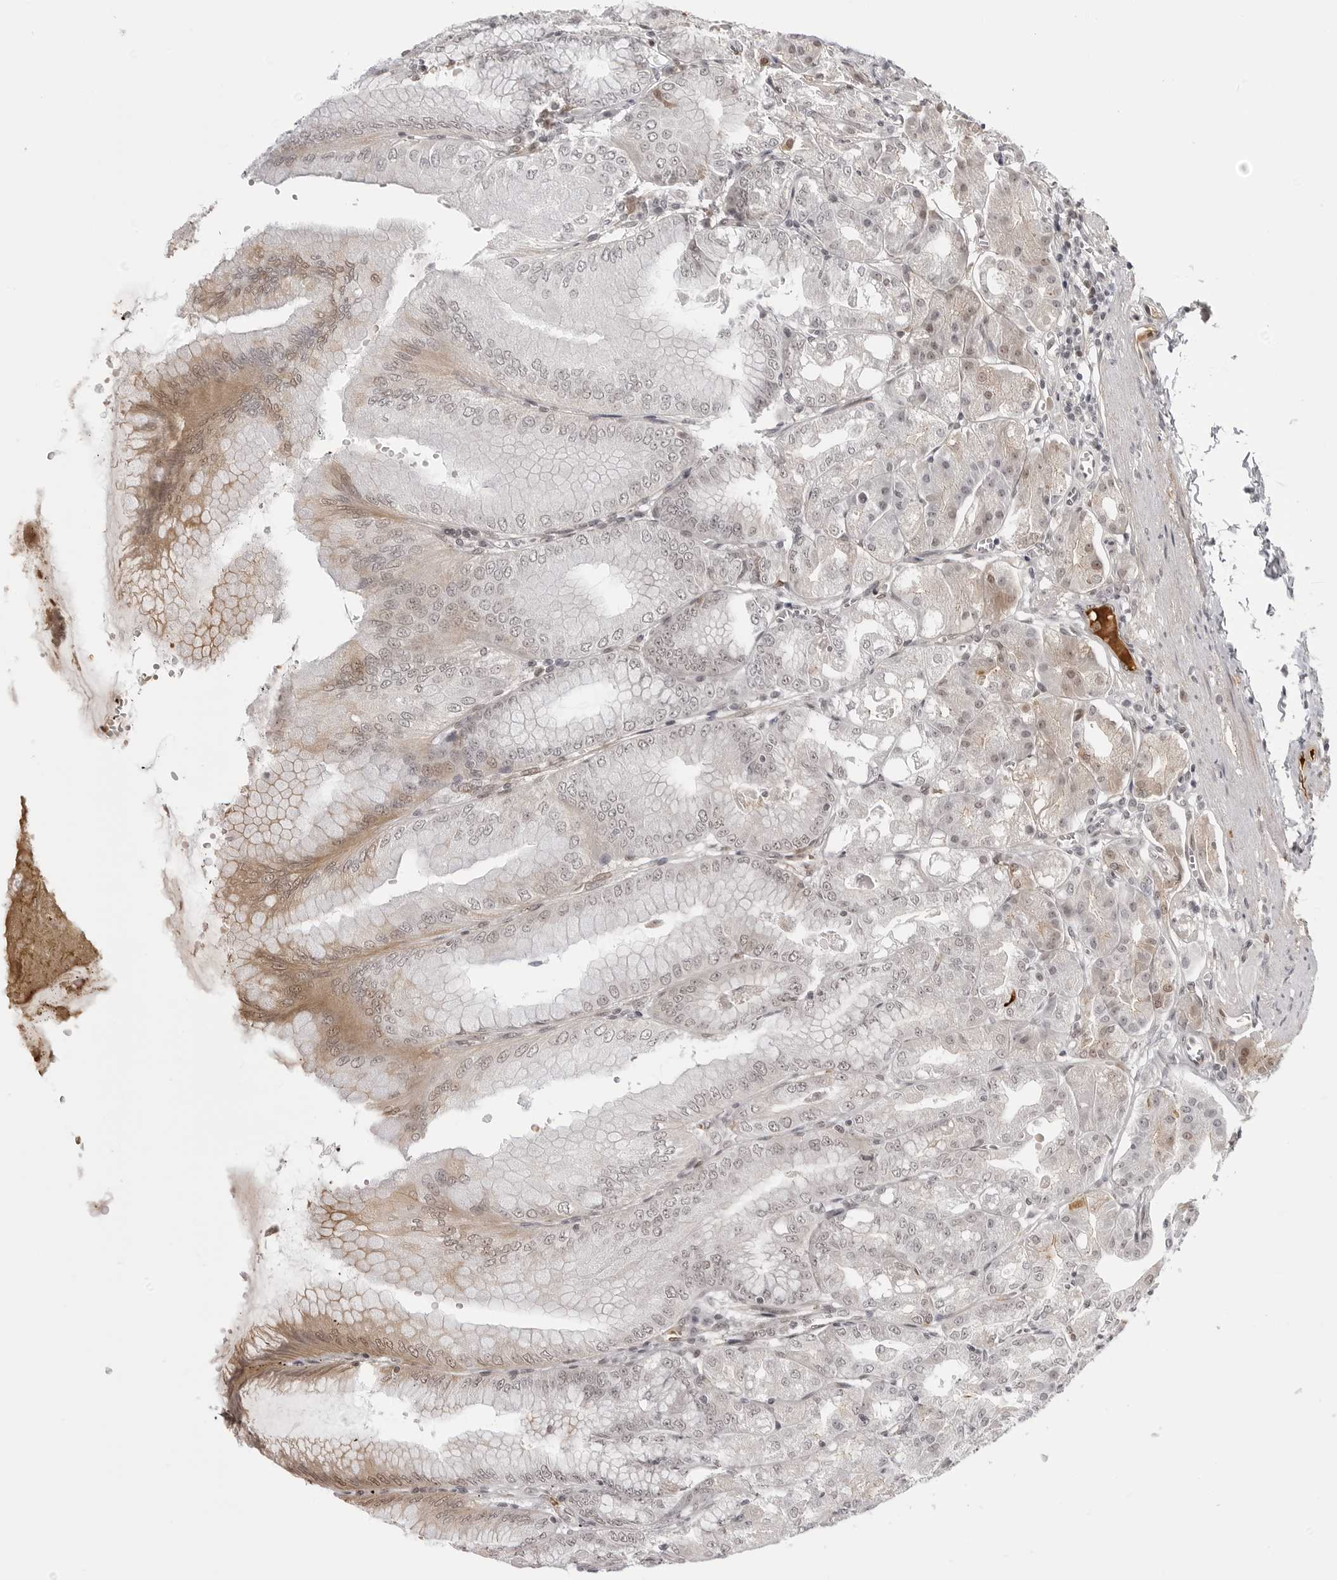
{"staining": {"intensity": "moderate", "quantity": "25%-75%", "location": "nuclear"}, "tissue": "stomach", "cell_type": "Glandular cells", "image_type": "normal", "snomed": [{"axis": "morphology", "description": "Normal tissue, NOS"}, {"axis": "topography", "description": "Stomach, lower"}], "caption": "Immunohistochemistry (DAB) staining of normal human stomach displays moderate nuclear protein staining in approximately 25%-75% of glandular cells.", "gene": "PHF3", "patient": {"sex": "male", "age": 71}}